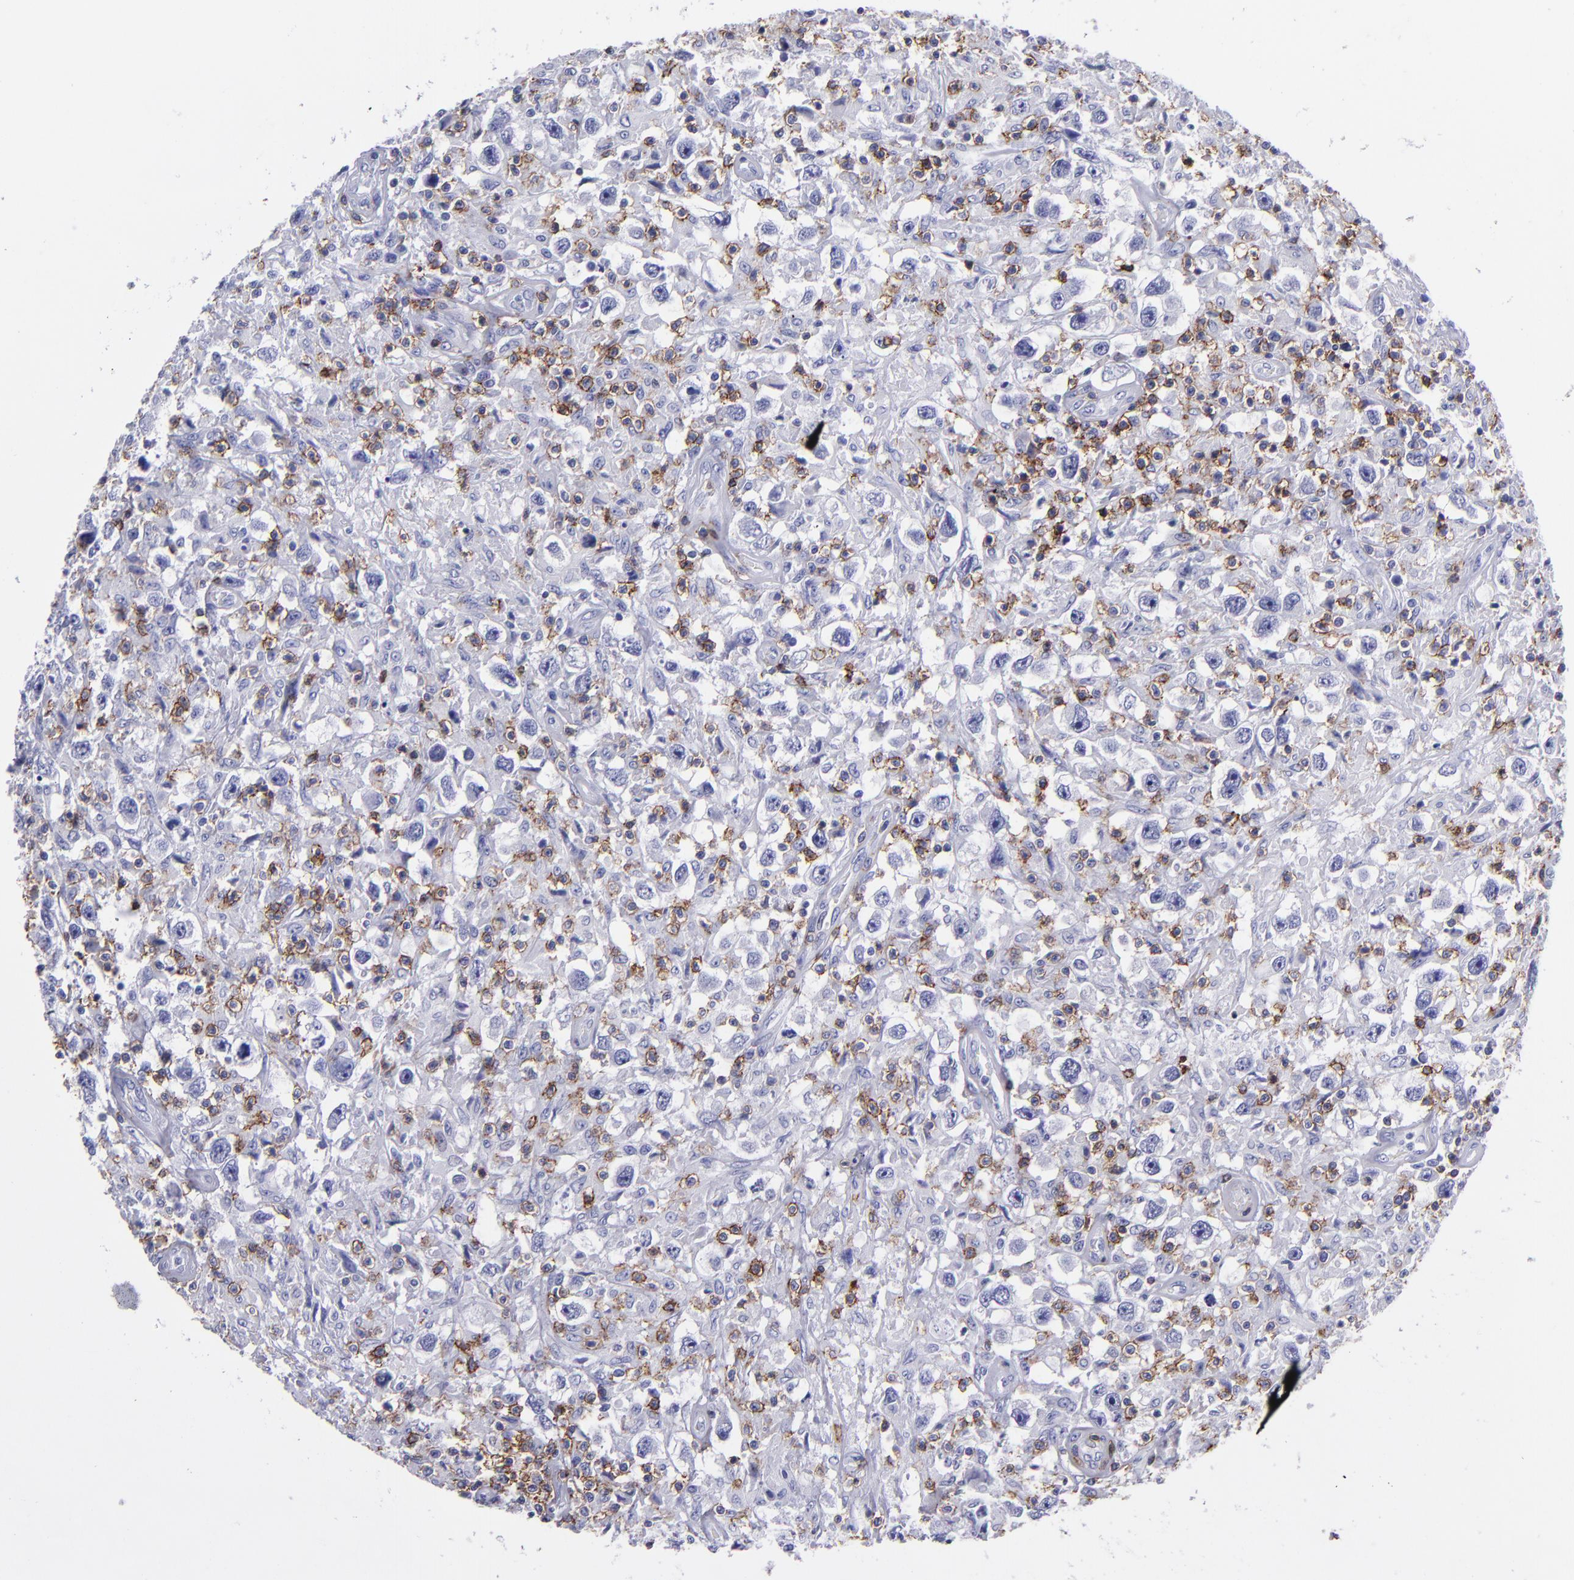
{"staining": {"intensity": "negative", "quantity": "none", "location": "none"}, "tissue": "testis cancer", "cell_type": "Tumor cells", "image_type": "cancer", "snomed": [{"axis": "morphology", "description": "Seminoma, NOS"}, {"axis": "topography", "description": "Testis"}], "caption": "Testis seminoma stained for a protein using immunohistochemistry (IHC) shows no staining tumor cells.", "gene": "CD6", "patient": {"sex": "male", "age": 34}}